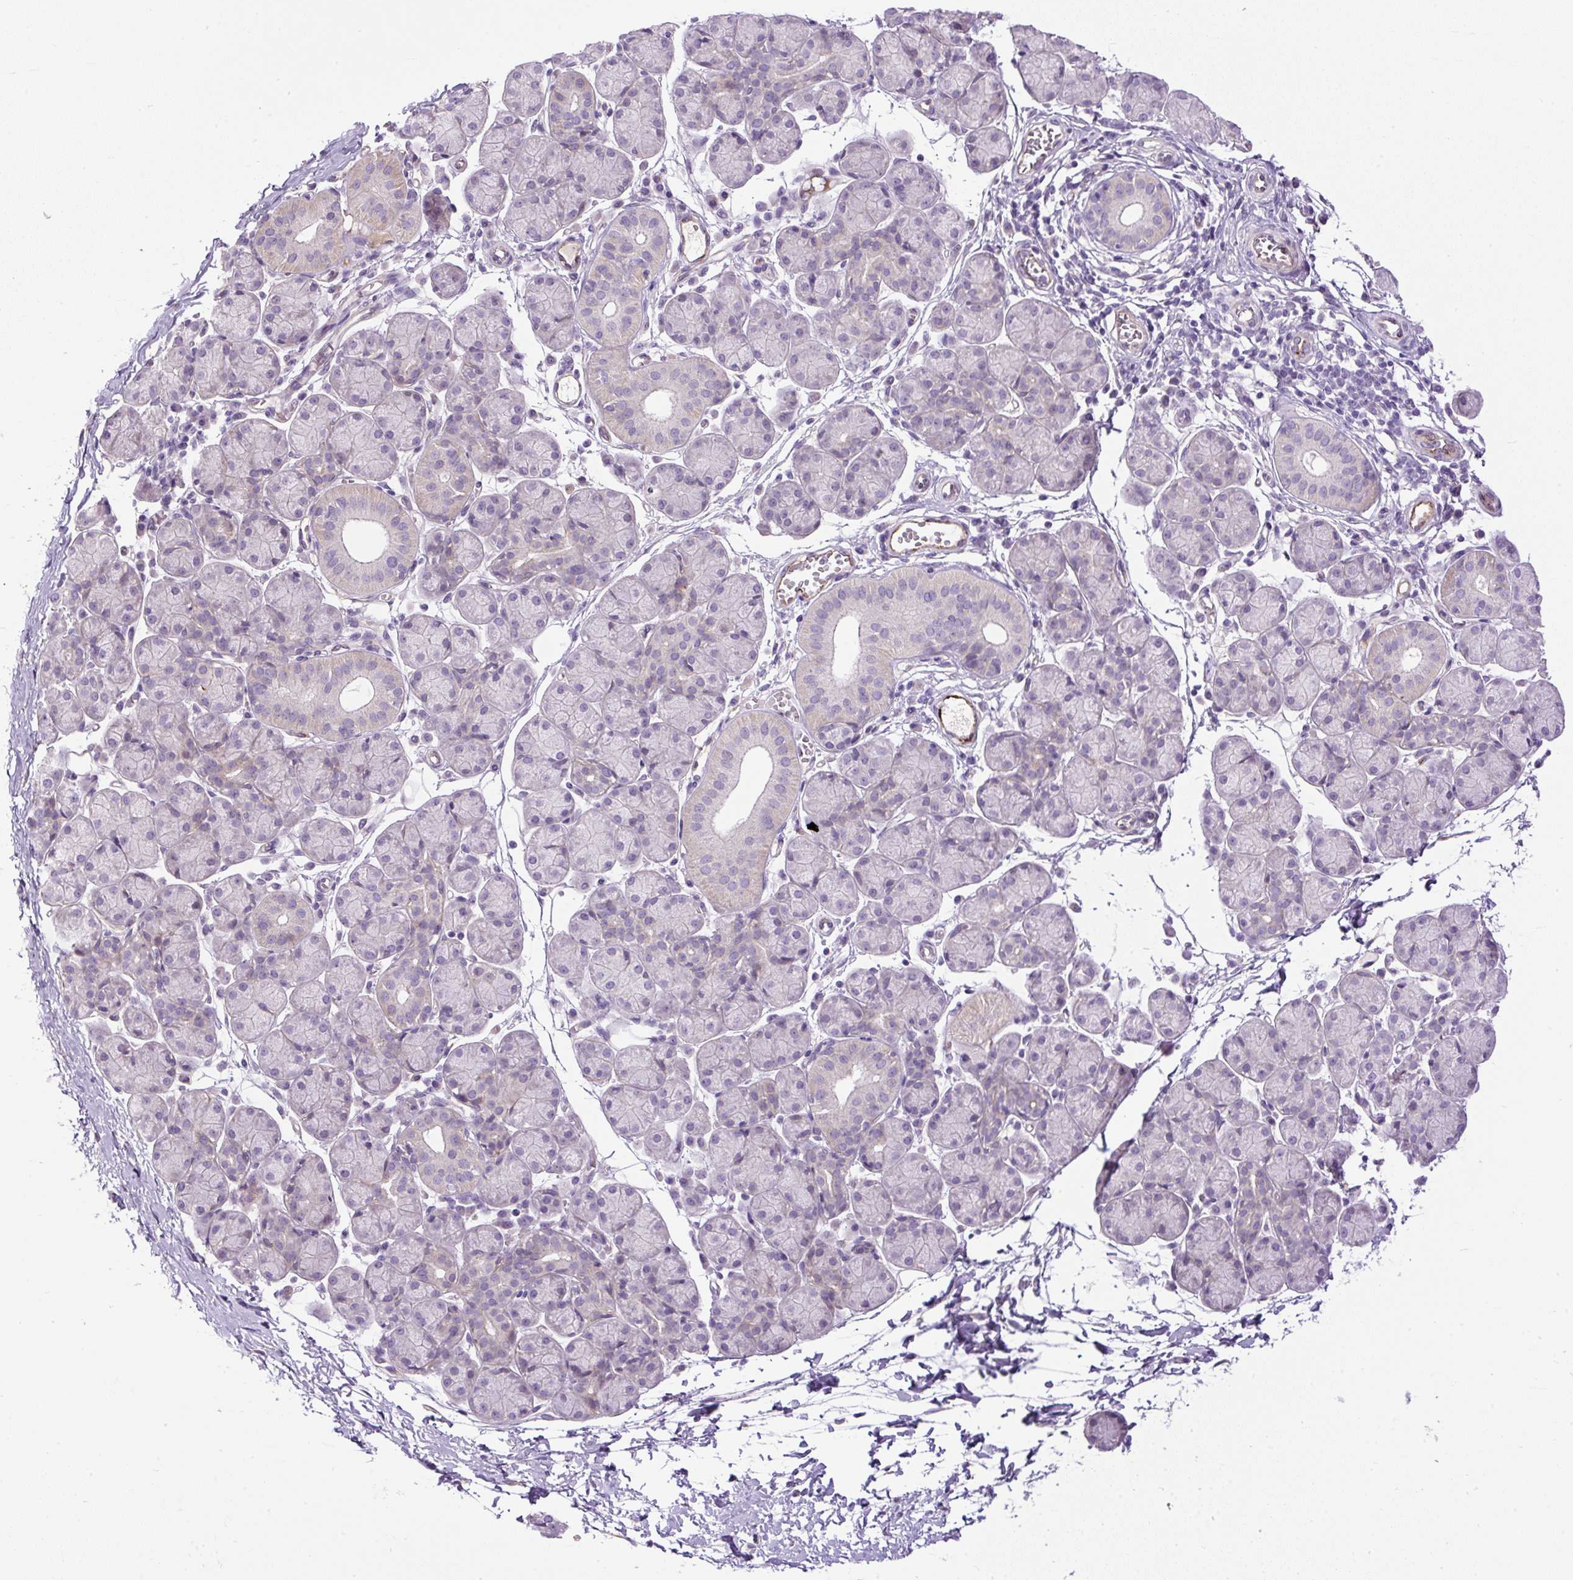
{"staining": {"intensity": "negative", "quantity": "none", "location": "none"}, "tissue": "salivary gland", "cell_type": "Glandular cells", "image_type": "normal", "snomed": [{"axis": "morphology", "description": "Normal tissue, NOS"}, {"axis": "morphology", "description": "Inflammation, NOS"}, {"axis": "topography", "description": "Lymph node"}, {"axis": "topography", "description": "Salivary gland"}], "caption": "Human salivary gland stained for a protein using immunohistochemistry (IHC) reveals no staining in glandular cells.", "gene": "LEFTY1", "patient": {"sex": "male", "age": 3}}